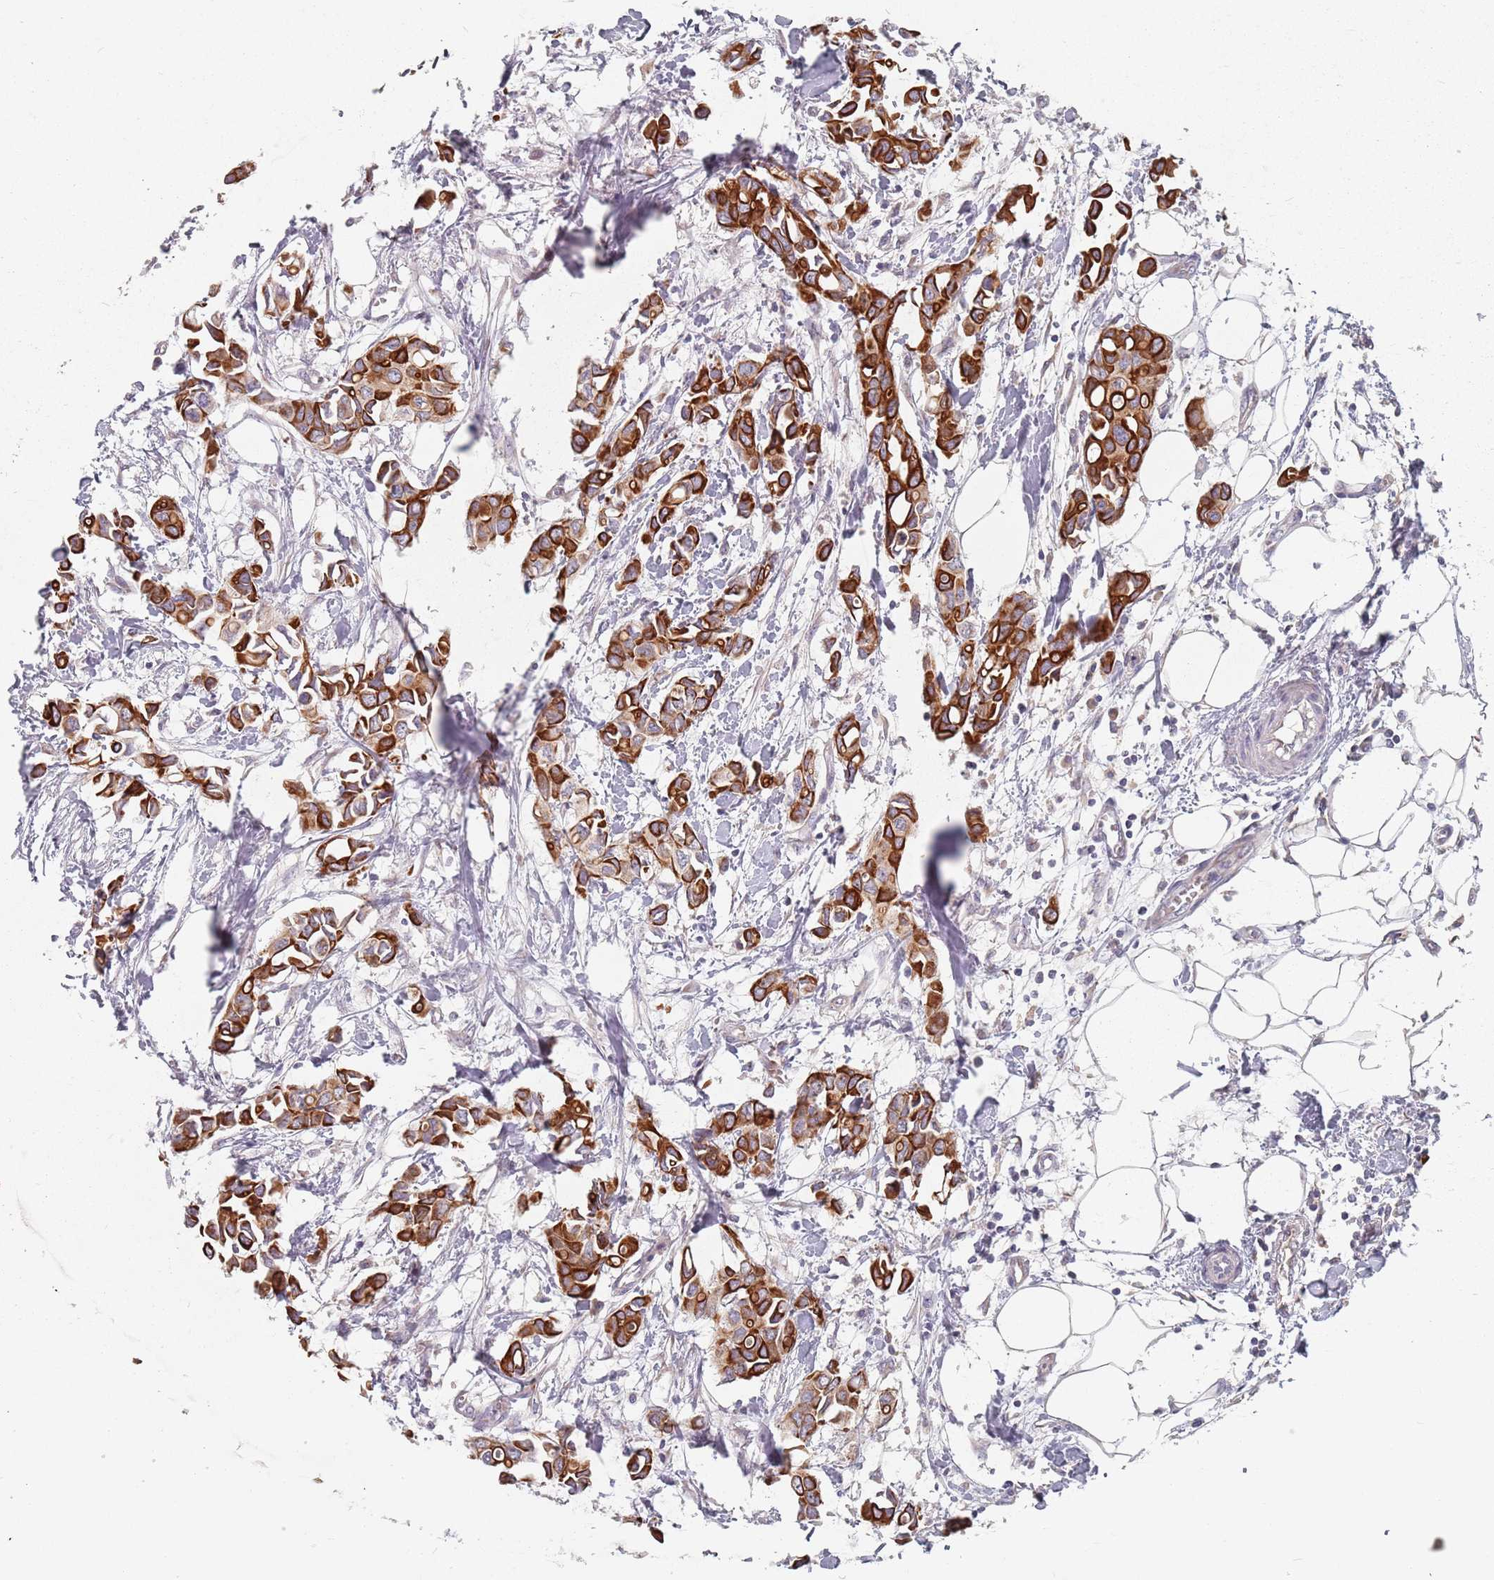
{"staining": {"intensity": "strong", "quantity": ">75%", "location": "cytoplasmic/membranous"}, "tissue": "breast cancer", "cell_type": "Tumor cells", "image_type": "cancer", "snomed": [{"axis": "morphology", "description": "Duct carcinoma"}, {"axis": "topography", "description": "Breast"}], "caption": "An image of human breast cancer (intraductal carcinoma) stained for a protein exhibits strong cytoplasmic/membranous brown staining in tumor cells. (DAB = brown stain, brightfield microscopy at high magnification).", "gene": "ADAL", "patient": {"sex": "female", "age": 41}}